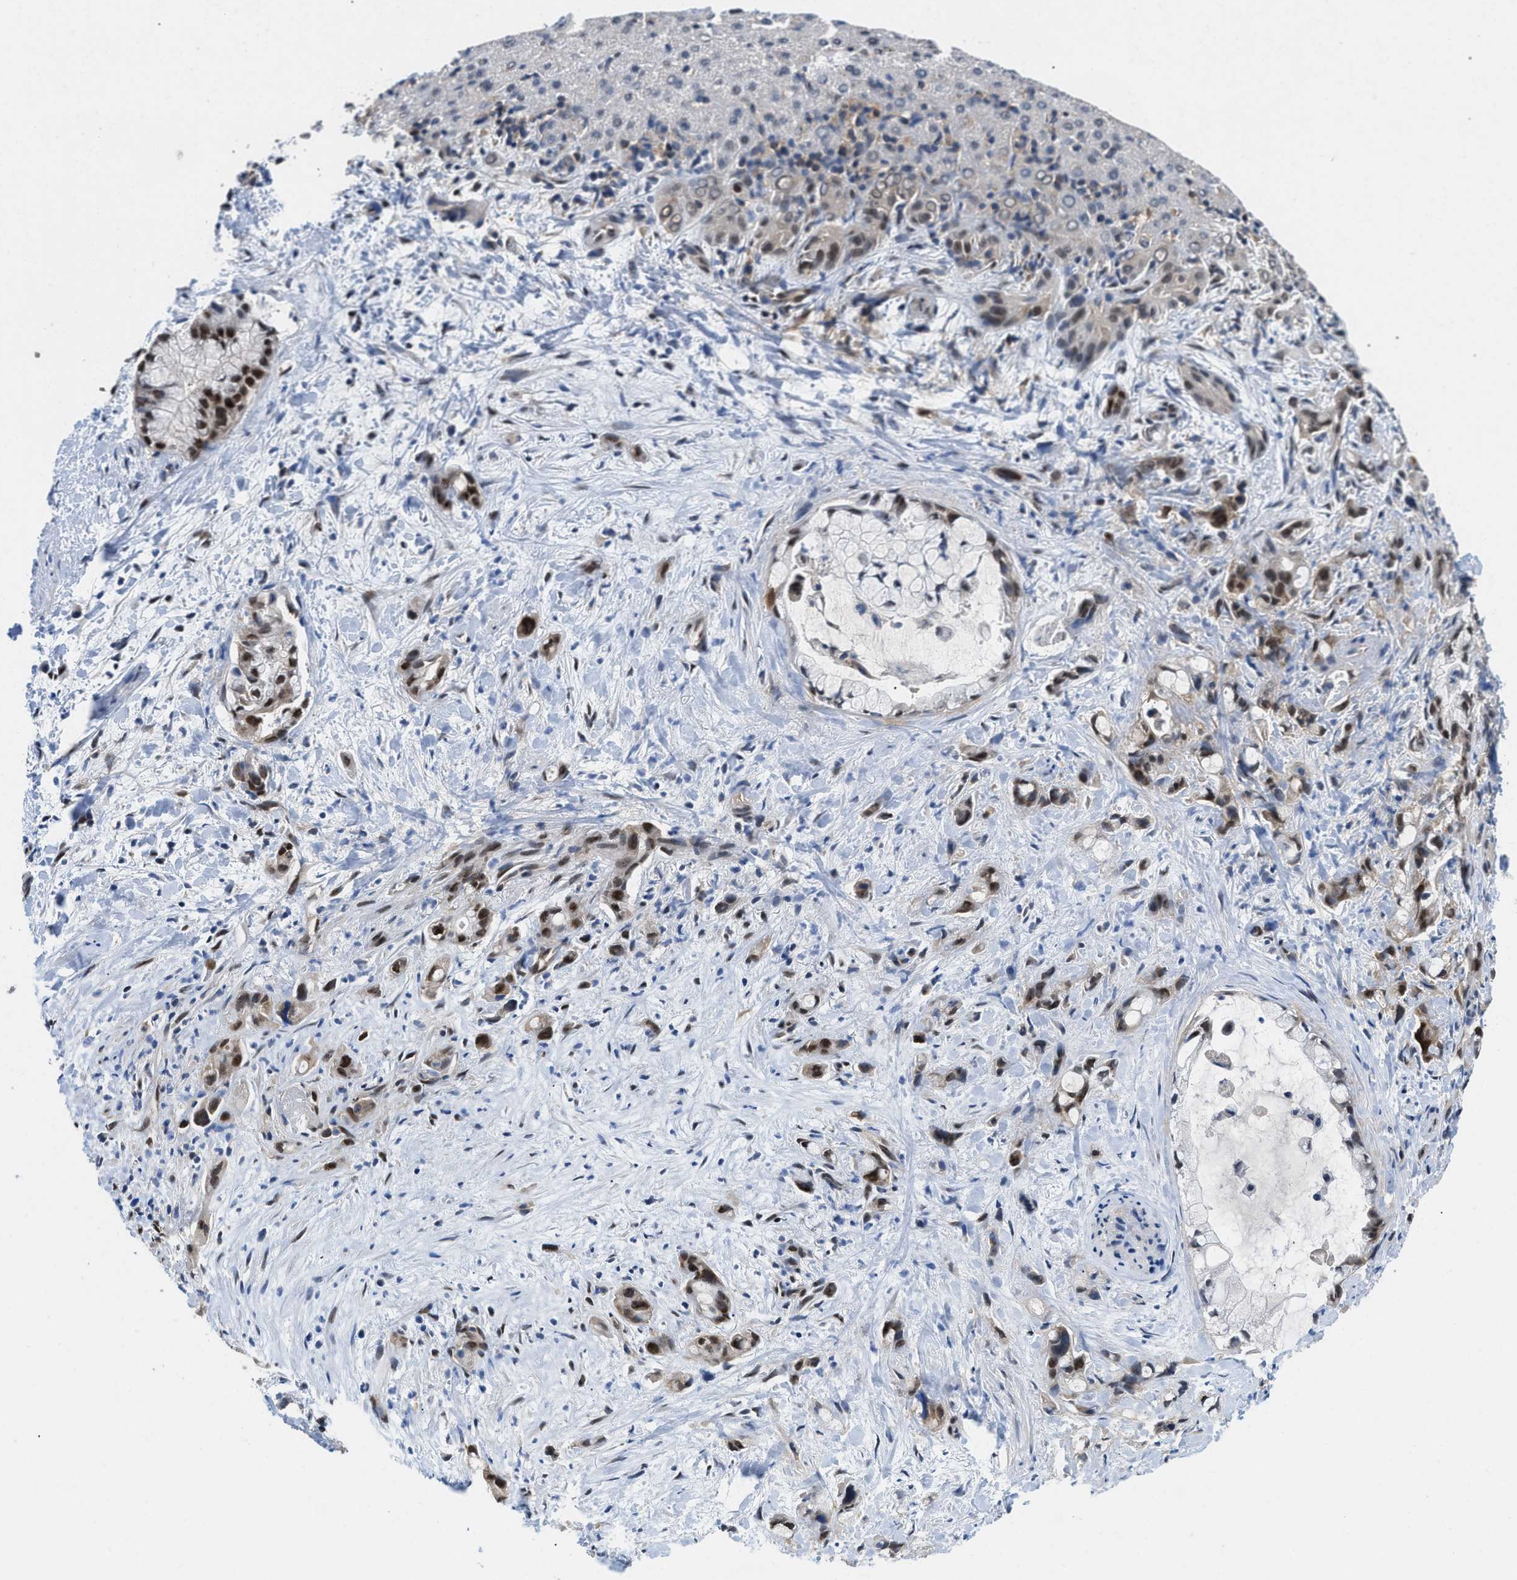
{"staining": {"intensity": "moderate", "quantity": "25%-75%", "location": "nuclear"}, "tissue": "liver cancer", "cell_type": "Tumor cells", "image_type": "cancer", "snomed": [{"axis": "morphology", "description": "Cholangiocarcinoma"}, {"axis": "topography", "description": "Liver"}], "caption": "Immunohistochemistry (DAB (3,3'-diaminobenzidine)) staining of cholangiocarcinoma (liver) exhibits moderate nuclear protein expression in about 25%-75% of tumor cells.", "gene": "ATF7IP", "patient": {"sex": "female", "age": 72}}